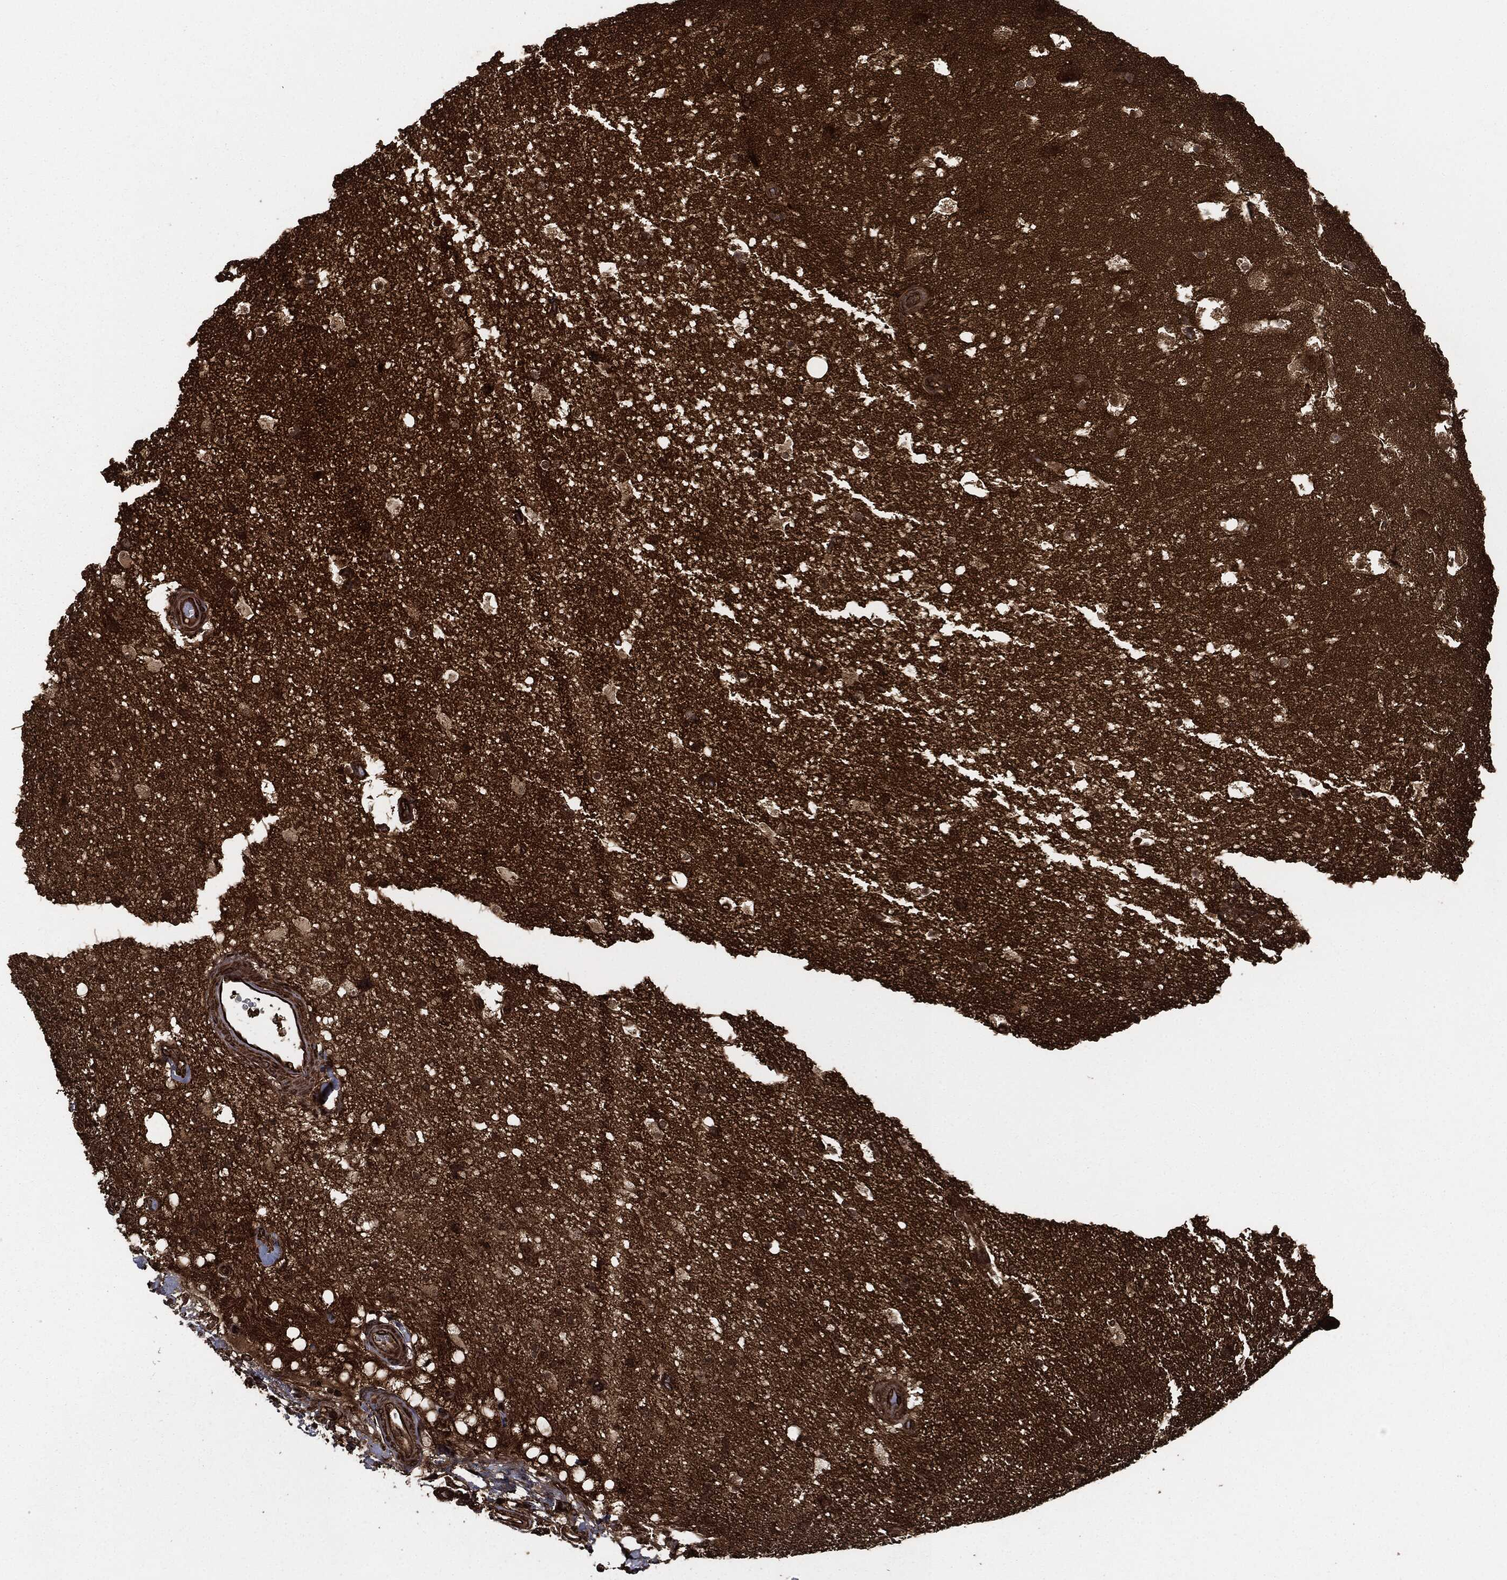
{"staining": {"intensity": "negative", "quantity": "none", "location": "none"}, "tissue": "hippocampus", "cell_type": "Glial cells", "image_type": "normal", "snomed": [{"axis": "morphology", "description": "Normal tissue, NOS"}, {"axis": "topography", "description": "Hippocampus"}], "caption": "Protein analysis of normal hippocampus displays no significant expression in glial cells. (DAB immunohistochemistry visualized using brightfield microscopy, high magnification).", "gene": "HRAS", "patient": {"sex": "male", "age": 51}}